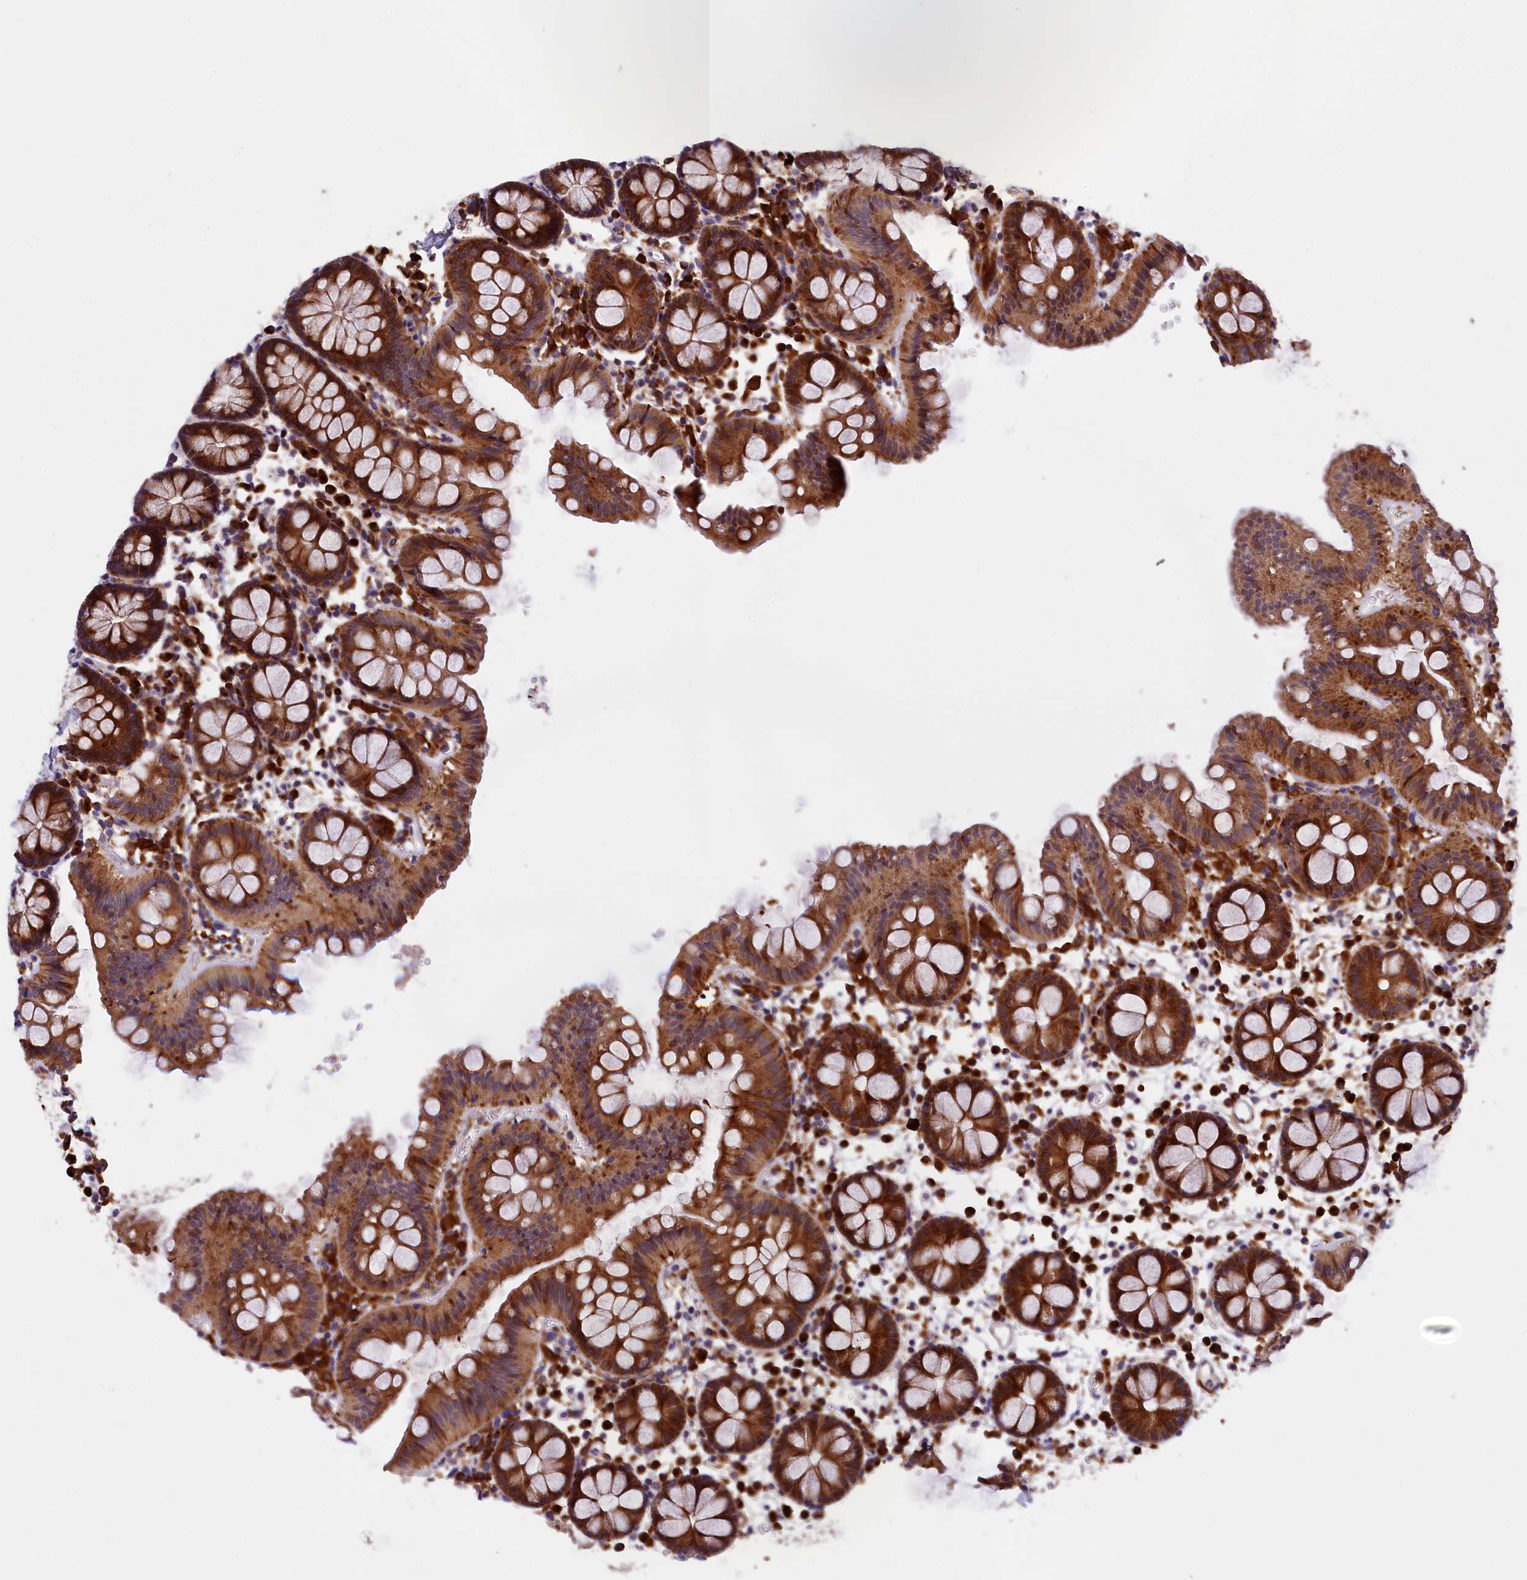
{"staining": {"intensity": "moderate", "quantity": ">75%", "location": "cytoplasmic/membranous"}, "tissue": "colon", "cell_type": "Endothelial cells", "image_type": "normal", "snomed": [{"axis": "morphology", "description": "Normal tissue, NOS"}, {"axis": "topography", "description": "Colon"}], "caption": "Immunohistochemistry (IHC) photomicrograph of benign colon: human colon stained using immunohistochemistry (IHC) exhibits medium levels of moderate protein expression localized specifically in the cytoplasmic/membranous of endothelial cells, appearing as a cytoplasmic/membranous brown color.", "gene": "NAIP", "patient": {"sex": "male", "age": 75}}